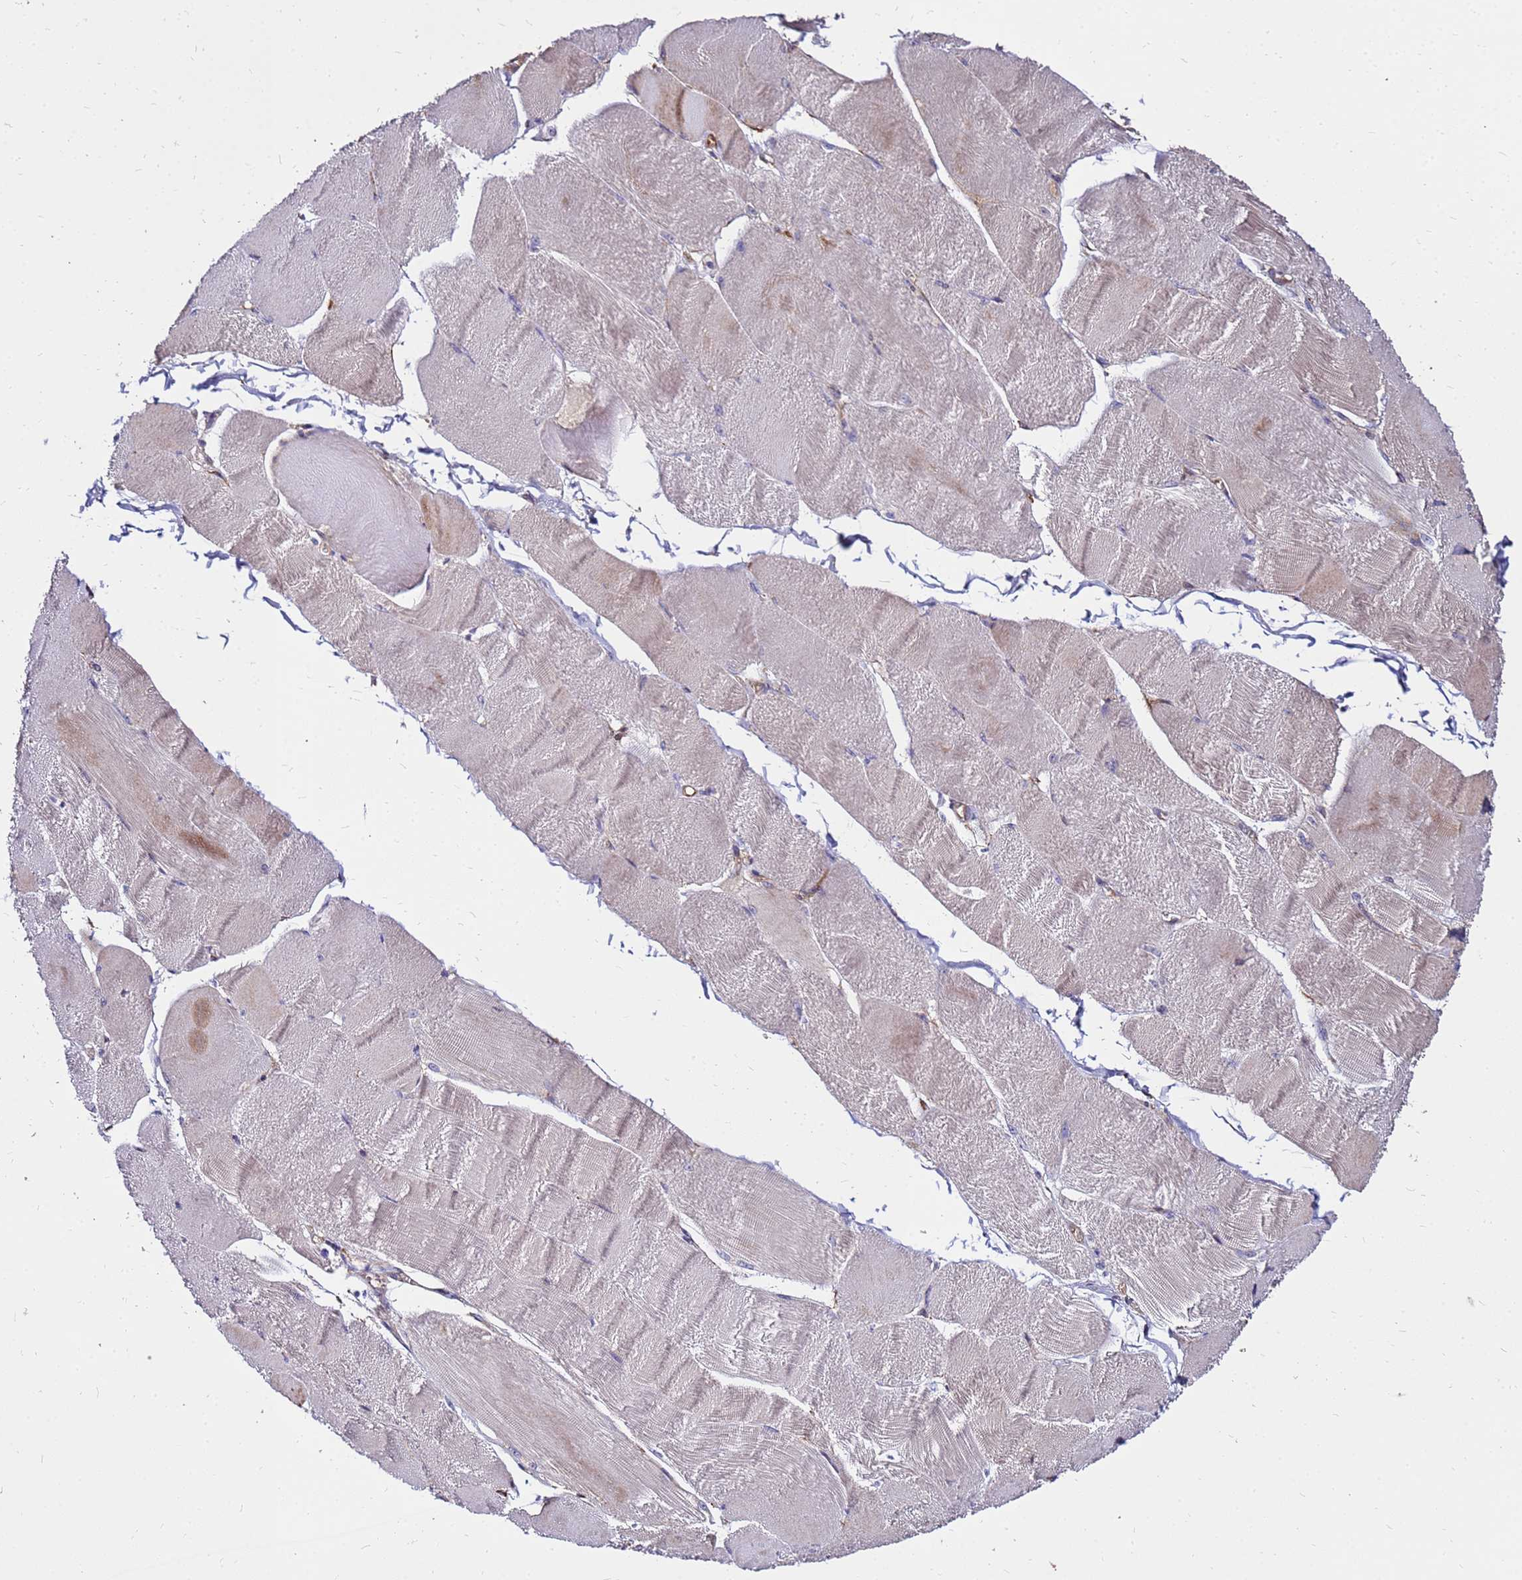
{"staining": {"intensity": "moderate", "quantity": "25%-75%", "location": "cytoplasmic/membranous"}, "tissue": "skeletal muscle", "cell_type": "Myocytes", "image_type": "normal", "snomed": [{"axis": "morphology", "description": "Normal tissue, NOS"}, {"axis": "morphology", "description": "Basal cell carcinoma"}, {"axis": "topography", "description": "Skeletal muscle"}], "caption": "Immunohistochemistry histopathology image of unremarkable skeletal muscle: skeletal muscle stained using immunohistochemistry (IHC) shows medium levels of moderate protein expression localized specifically in the cytoplasmic/membranous of myocytes, appearing as a cytoplasmic/membranous brown color.", "gene": "WWC2", "patient": {"sex": "female", "age": 64}}